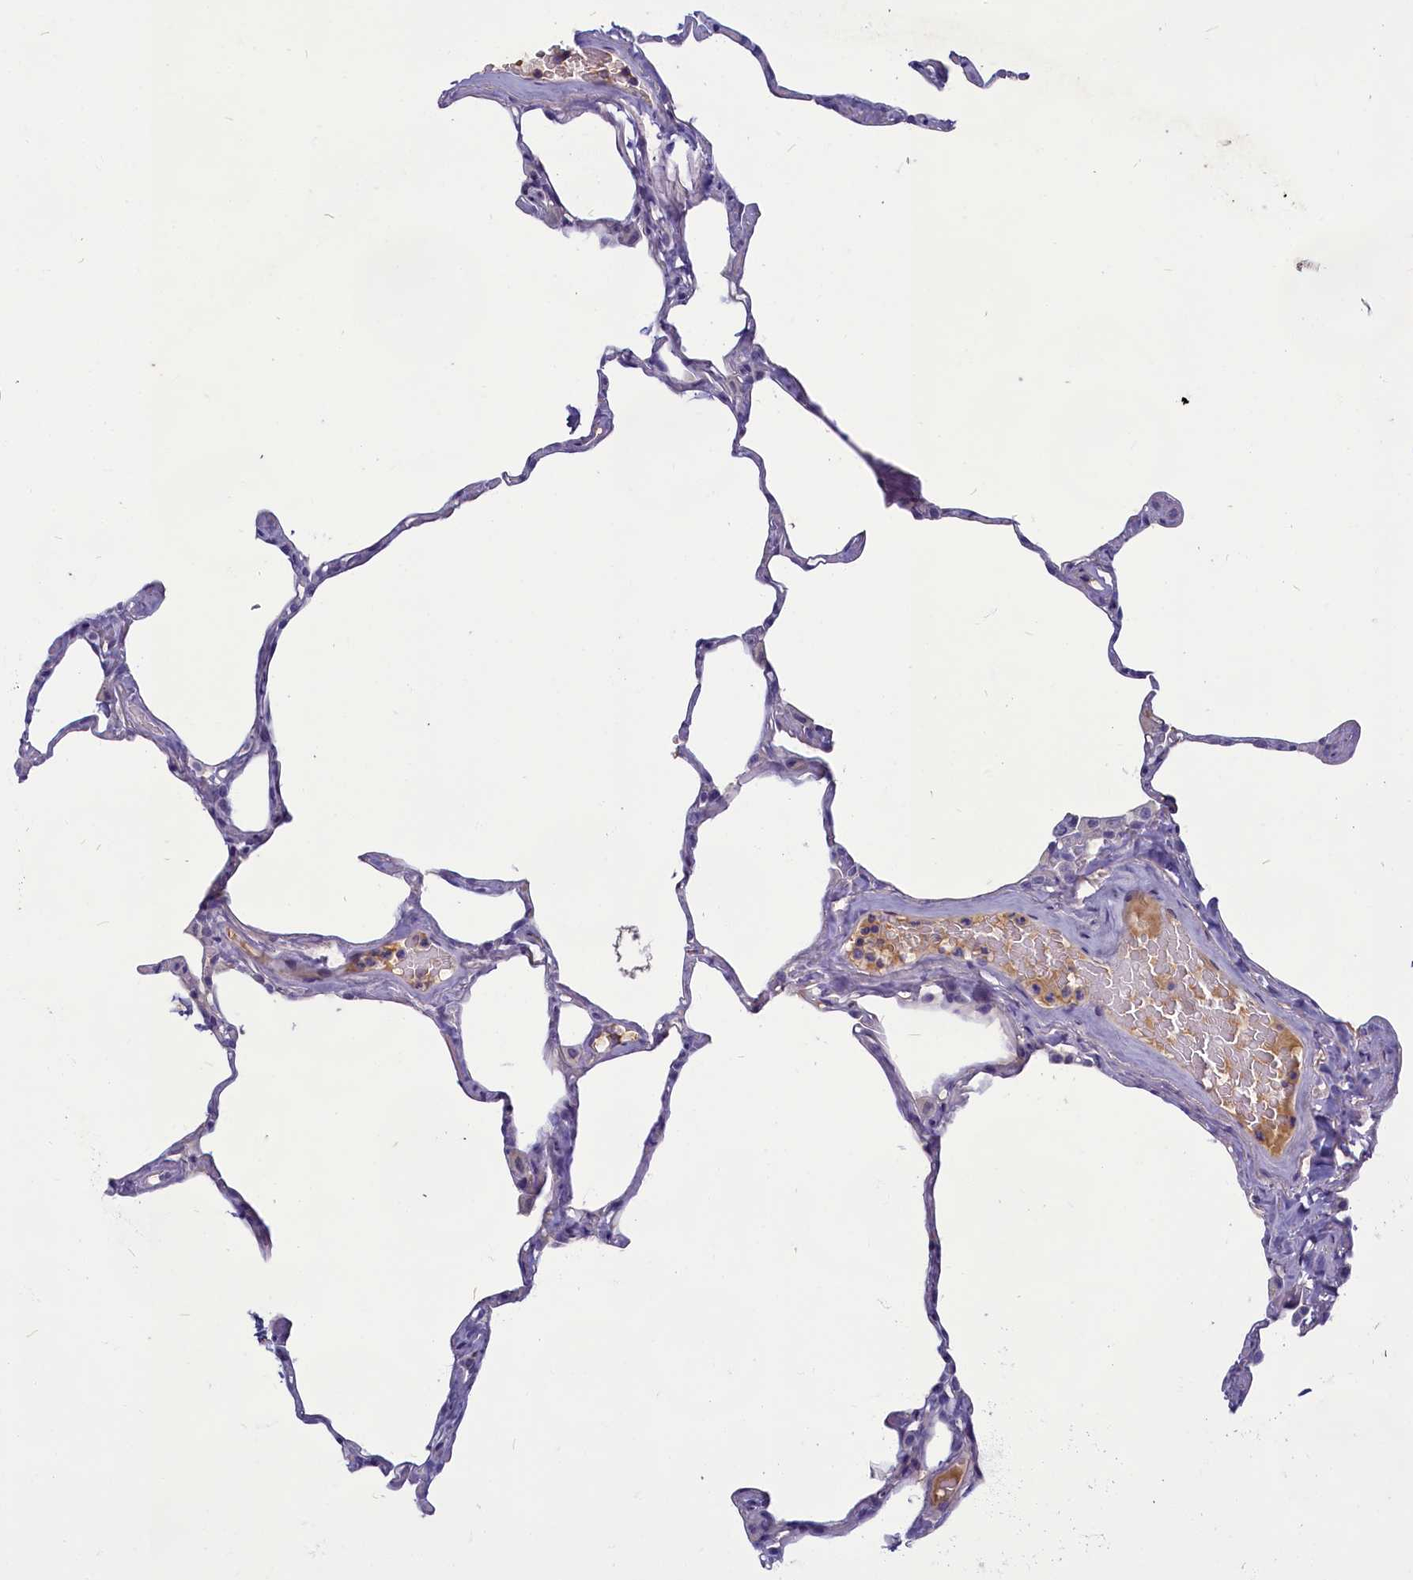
{"staining": {"intensity": "negative", "quantity": "none", "location": "none"}, "tissue": "lung", "cell_type": "Alveolar cells", "image_type": "normal", "snomed": [{"axis": "morphology", "description": "Normal tissue, NOS"}, {"axis": "topography", "description": "Lung"}], "caption": "The micrograph demonstrates no significant expression in alveolar cells of lung.", "gene": "SV2C", "patient": {"sex": "male", "age": 65}}